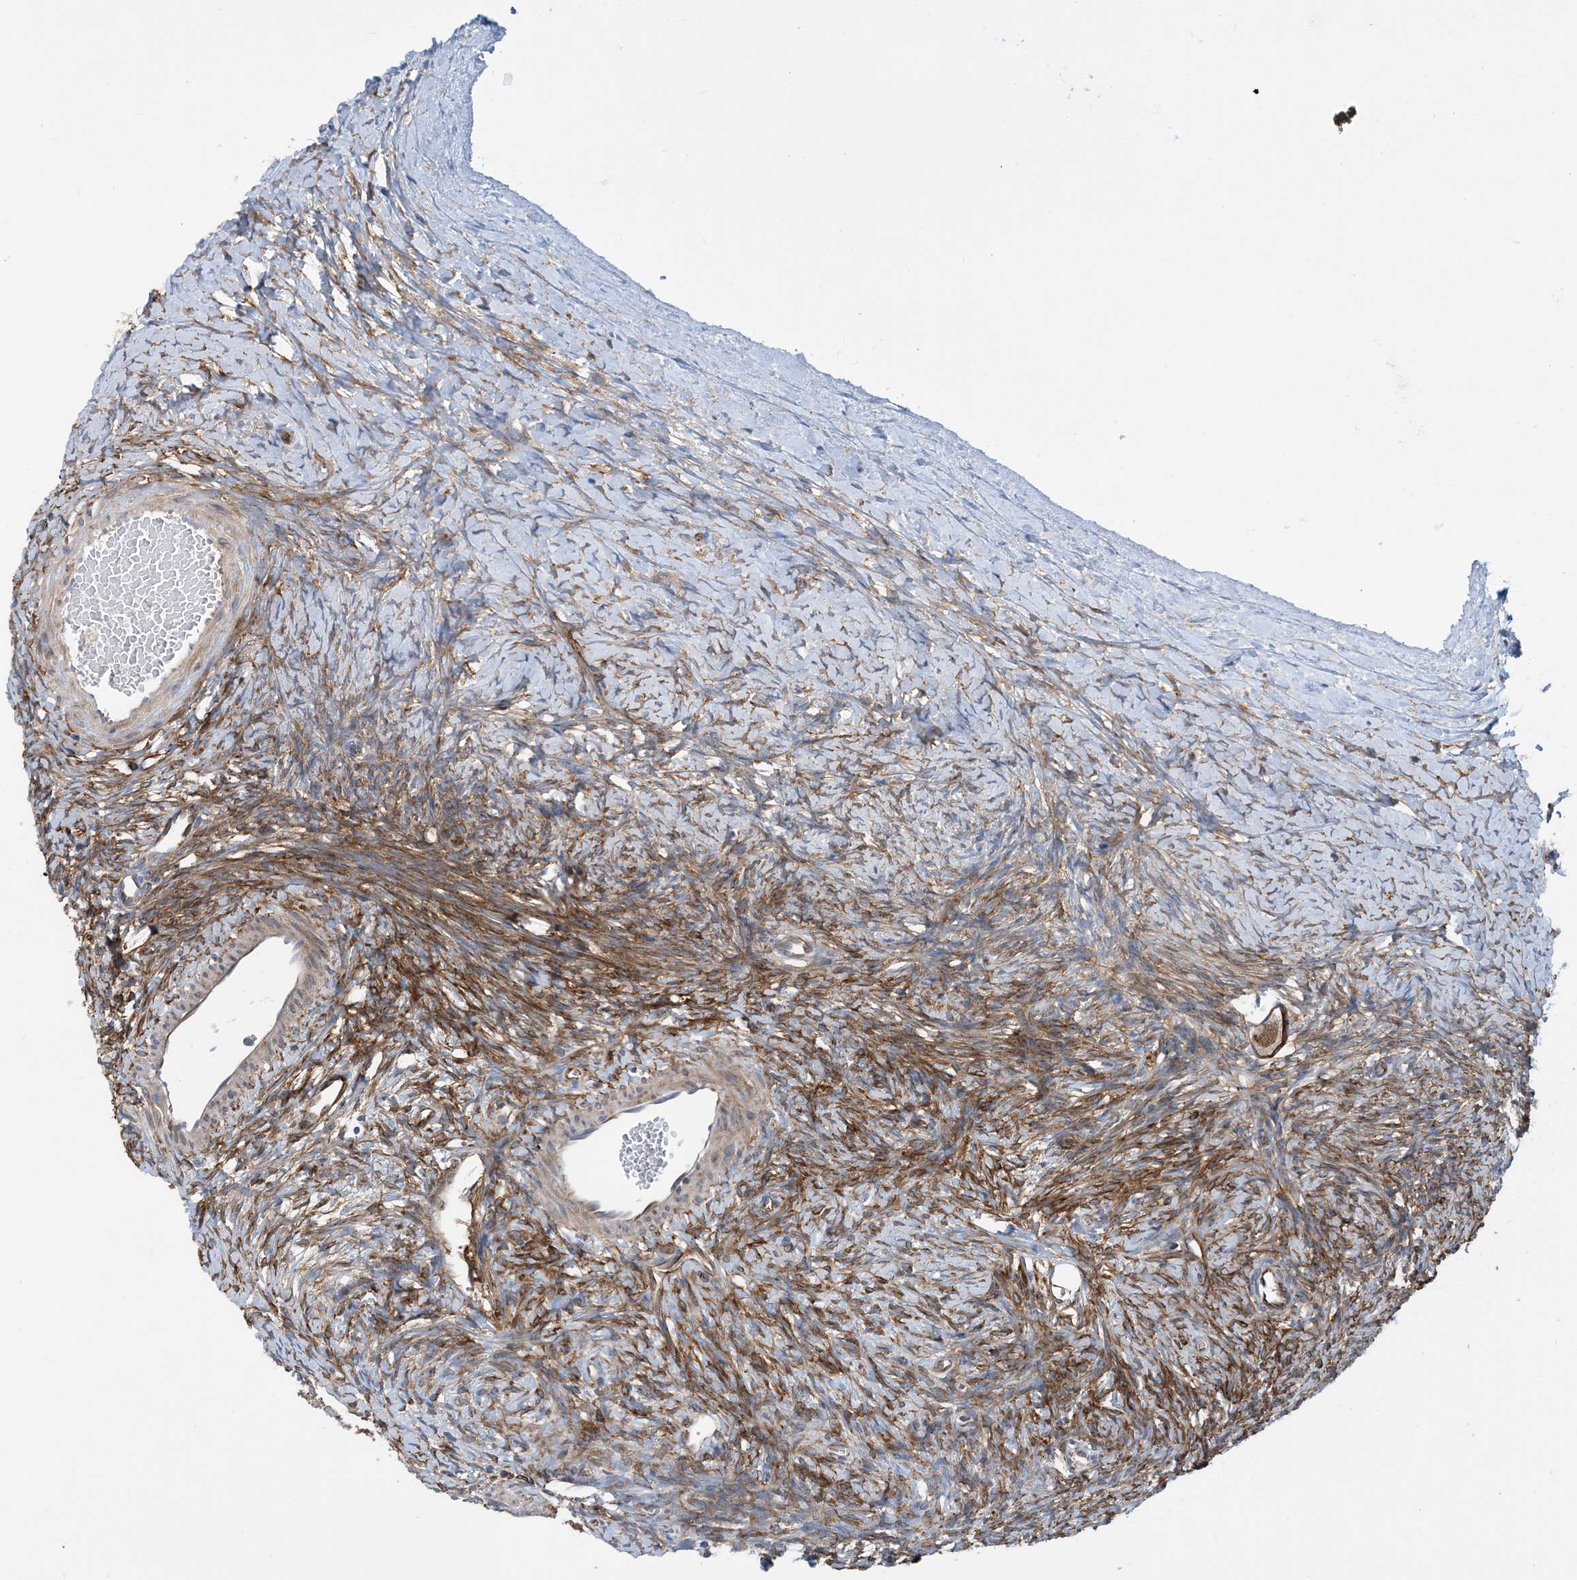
{"staining": {"intensity": "moderate", "quantity": ">75%", "location": "cytoplasmic/membranous"}, "tissue": "ovary", "cell_type": "Follicle cells", "image_type": "normal", "snomed": [{"axis": "morphology", "description": "Normal tissue, NOS"}, {"axis": "morphology", "description": "Developmental malformation"}, {"axis": "topography", "description": "Ovary"}], "caption": "Protein staining reveals moderate cytoplasmic/membranous positivity in approximately >75% of follicle cells in unremarkable ovary. (DAB = brown stain, brightfield microscopy at high magnification).", "gene": "EIF2A", "patient": {"sex": "female", "age": 39}}